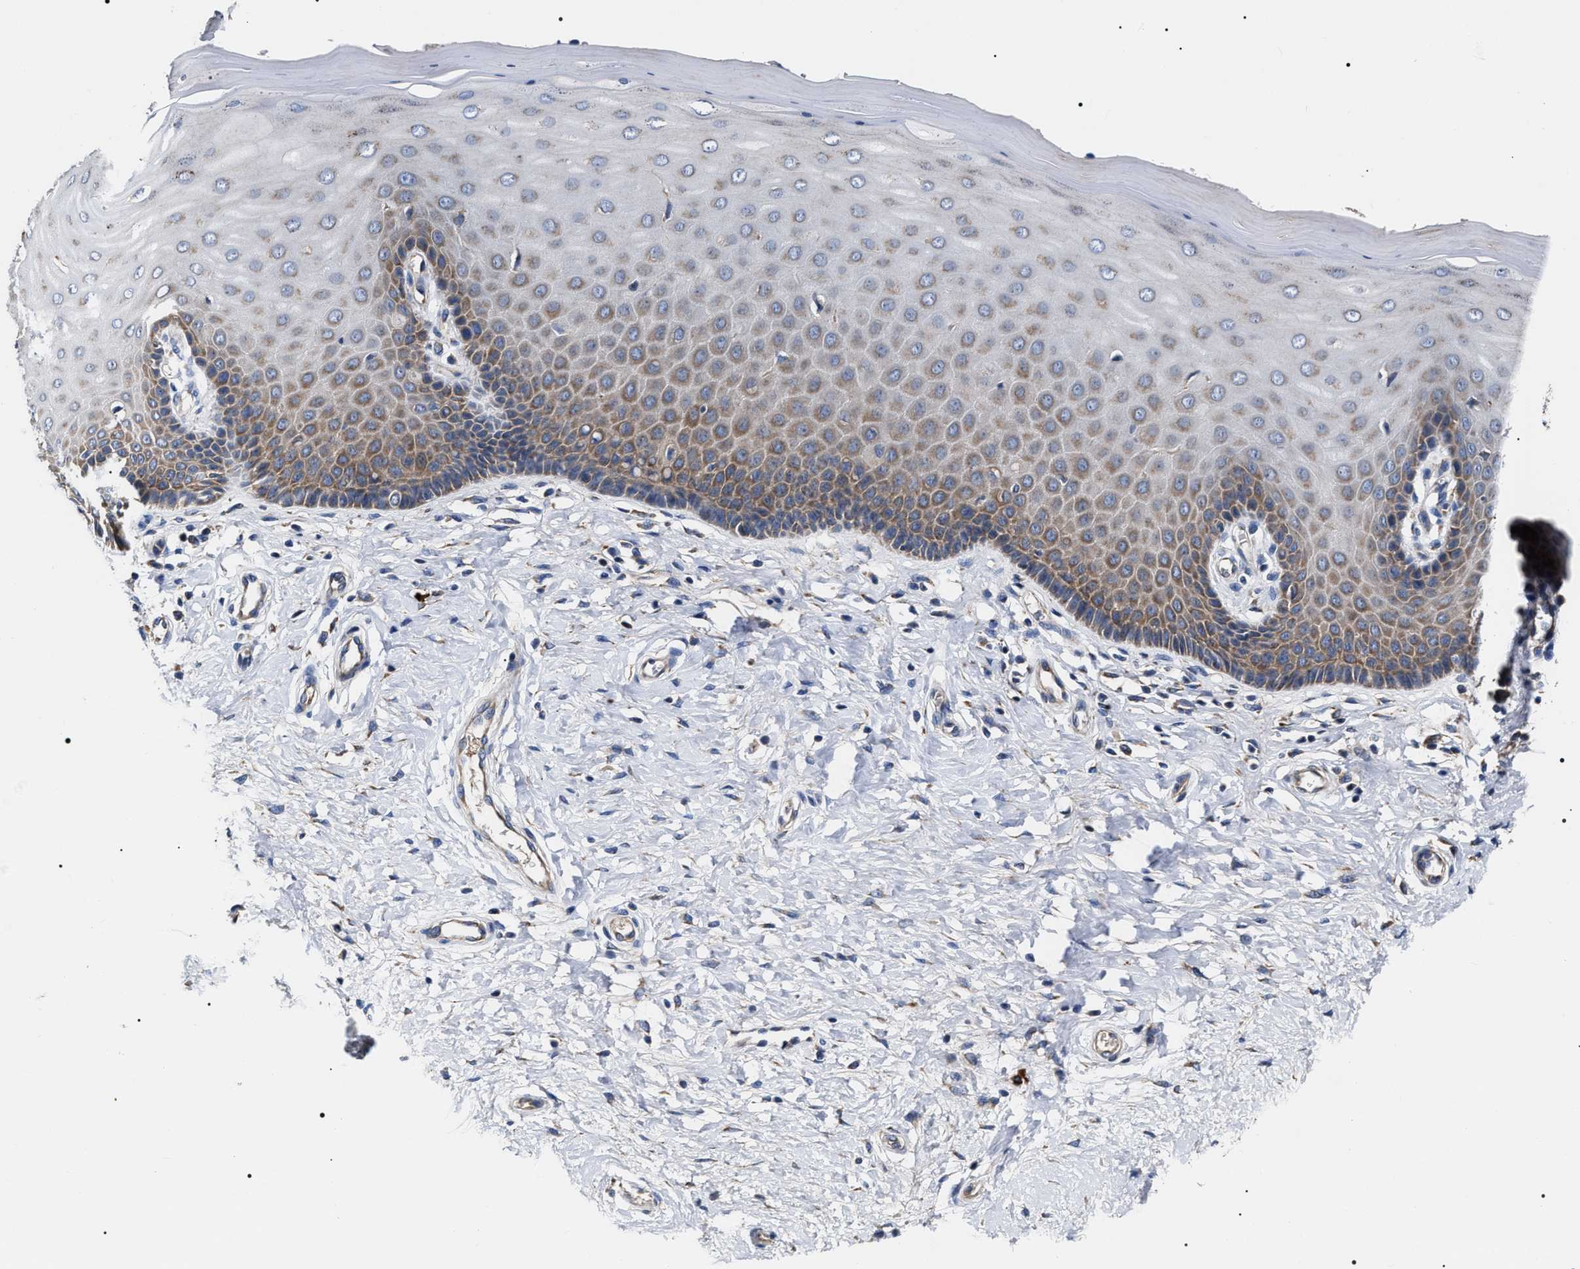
{"staining": {"intensity": "moderate", "quantity": ">75%", "location": "cytoplasmic/membranous"}, "tissue": "cervix", "cell_type": "Glandular cells", "image_type": "normal", "snomed": [{"axis": "morphology", "description": "Normal tissue, NOS"}, {"axis": "topography", "description": "Cervix"}], "caption": "Moderate cytoplasmic/membranous staining is seen in approximately >75% of glandular cells in benign cervix. (IHC, brightfield microscopy, high magnification).", "gene": "MACC1", "patient": {"sex": "female", "age": 55}}